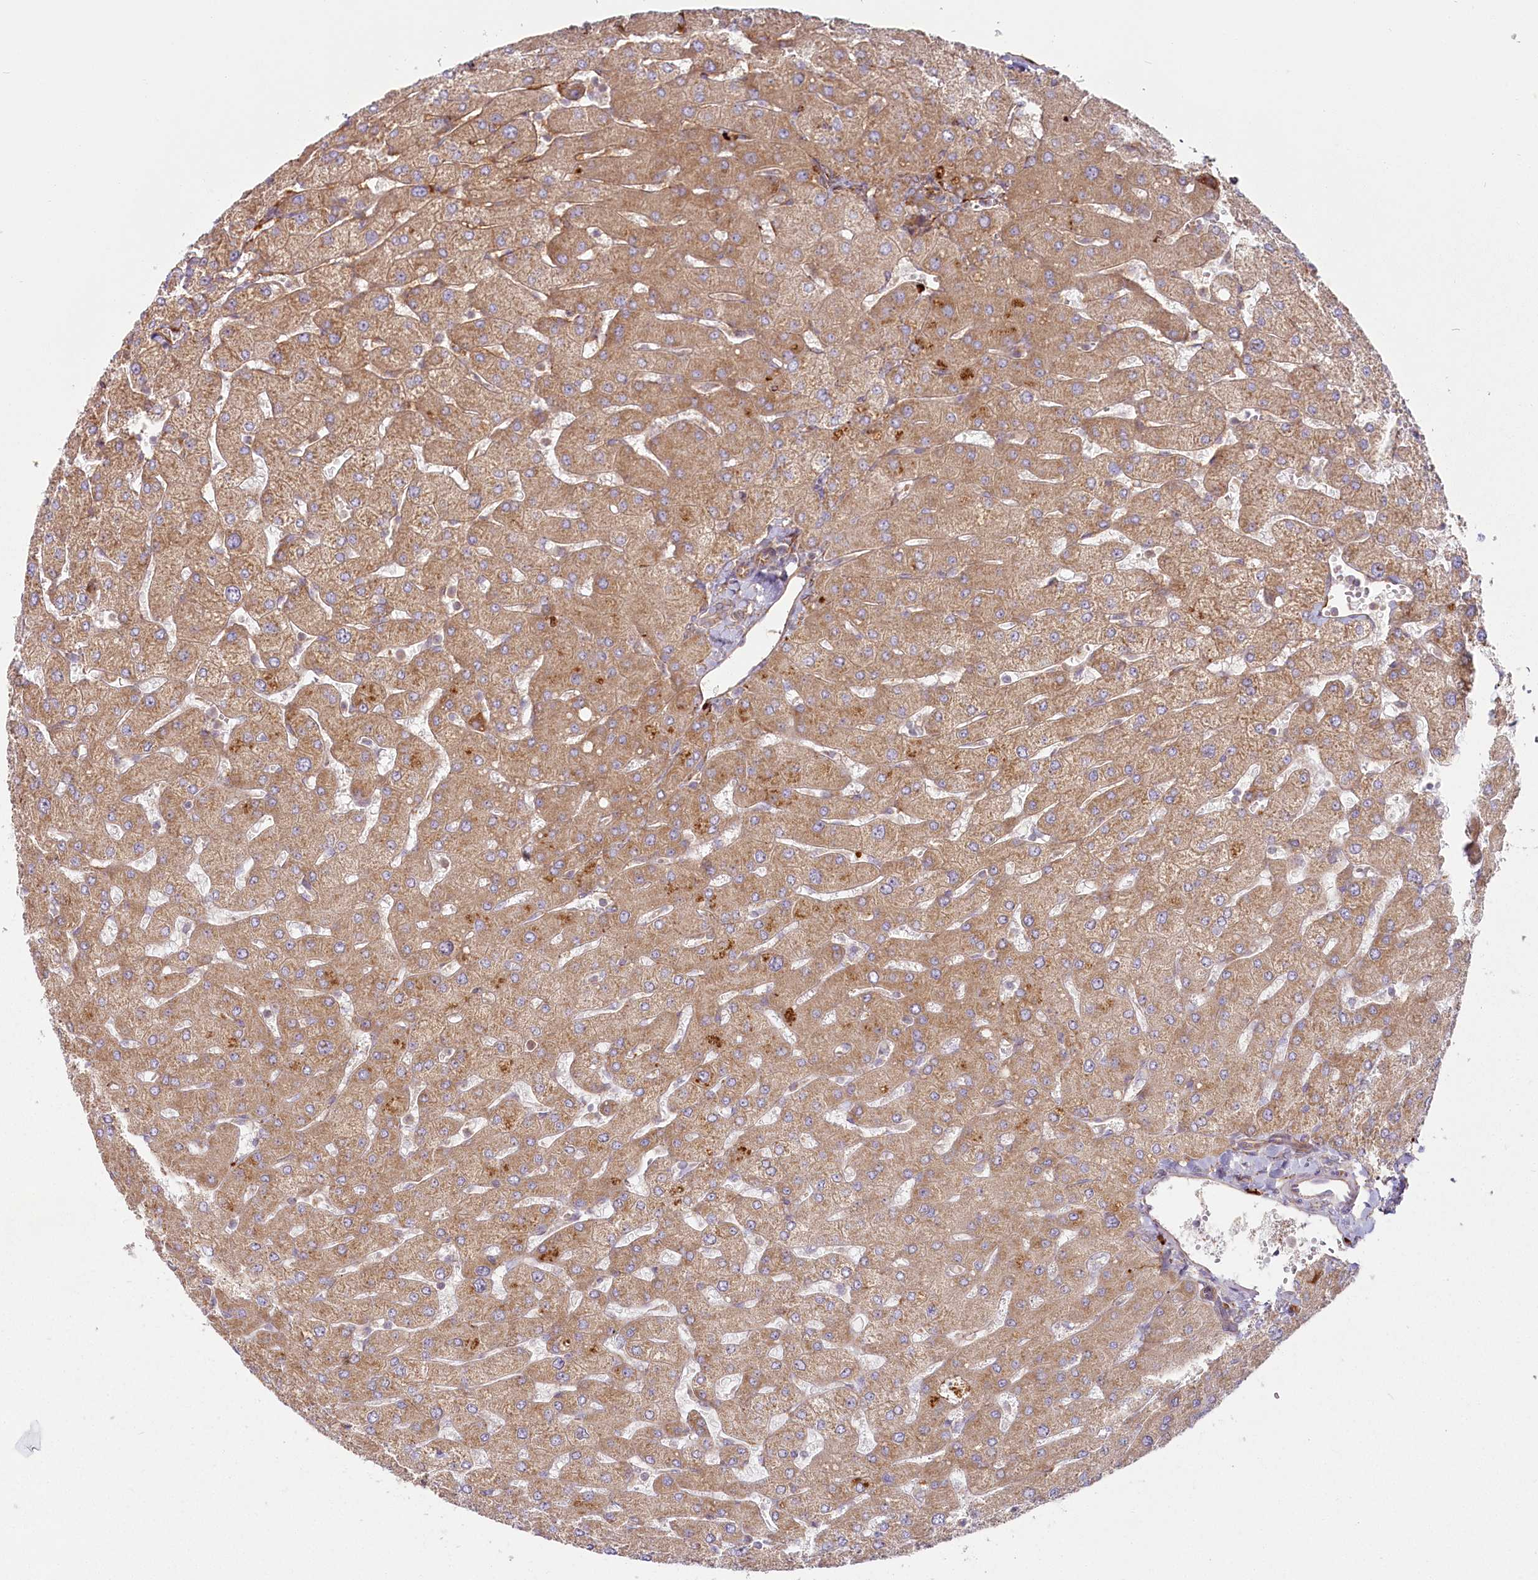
{"staining": {"intensity": "weak", "quantity": "<25%", "location": "cytoplasmic/membranous"}, "tissue": "liver", "cell_type": "Cholangiocytes", "image_type": "normal", "snomed": [{"axis": "morphology", "description": "Normal tissue, NOS"}, {"axis": "topography", "description": "Liver"}], "caption": "Benign liver was stained to show a protein in brown. There is no significant staining in cholangiocytes.", "gene": "HARS2", "patient": {"sex": "male", "age": 55}}